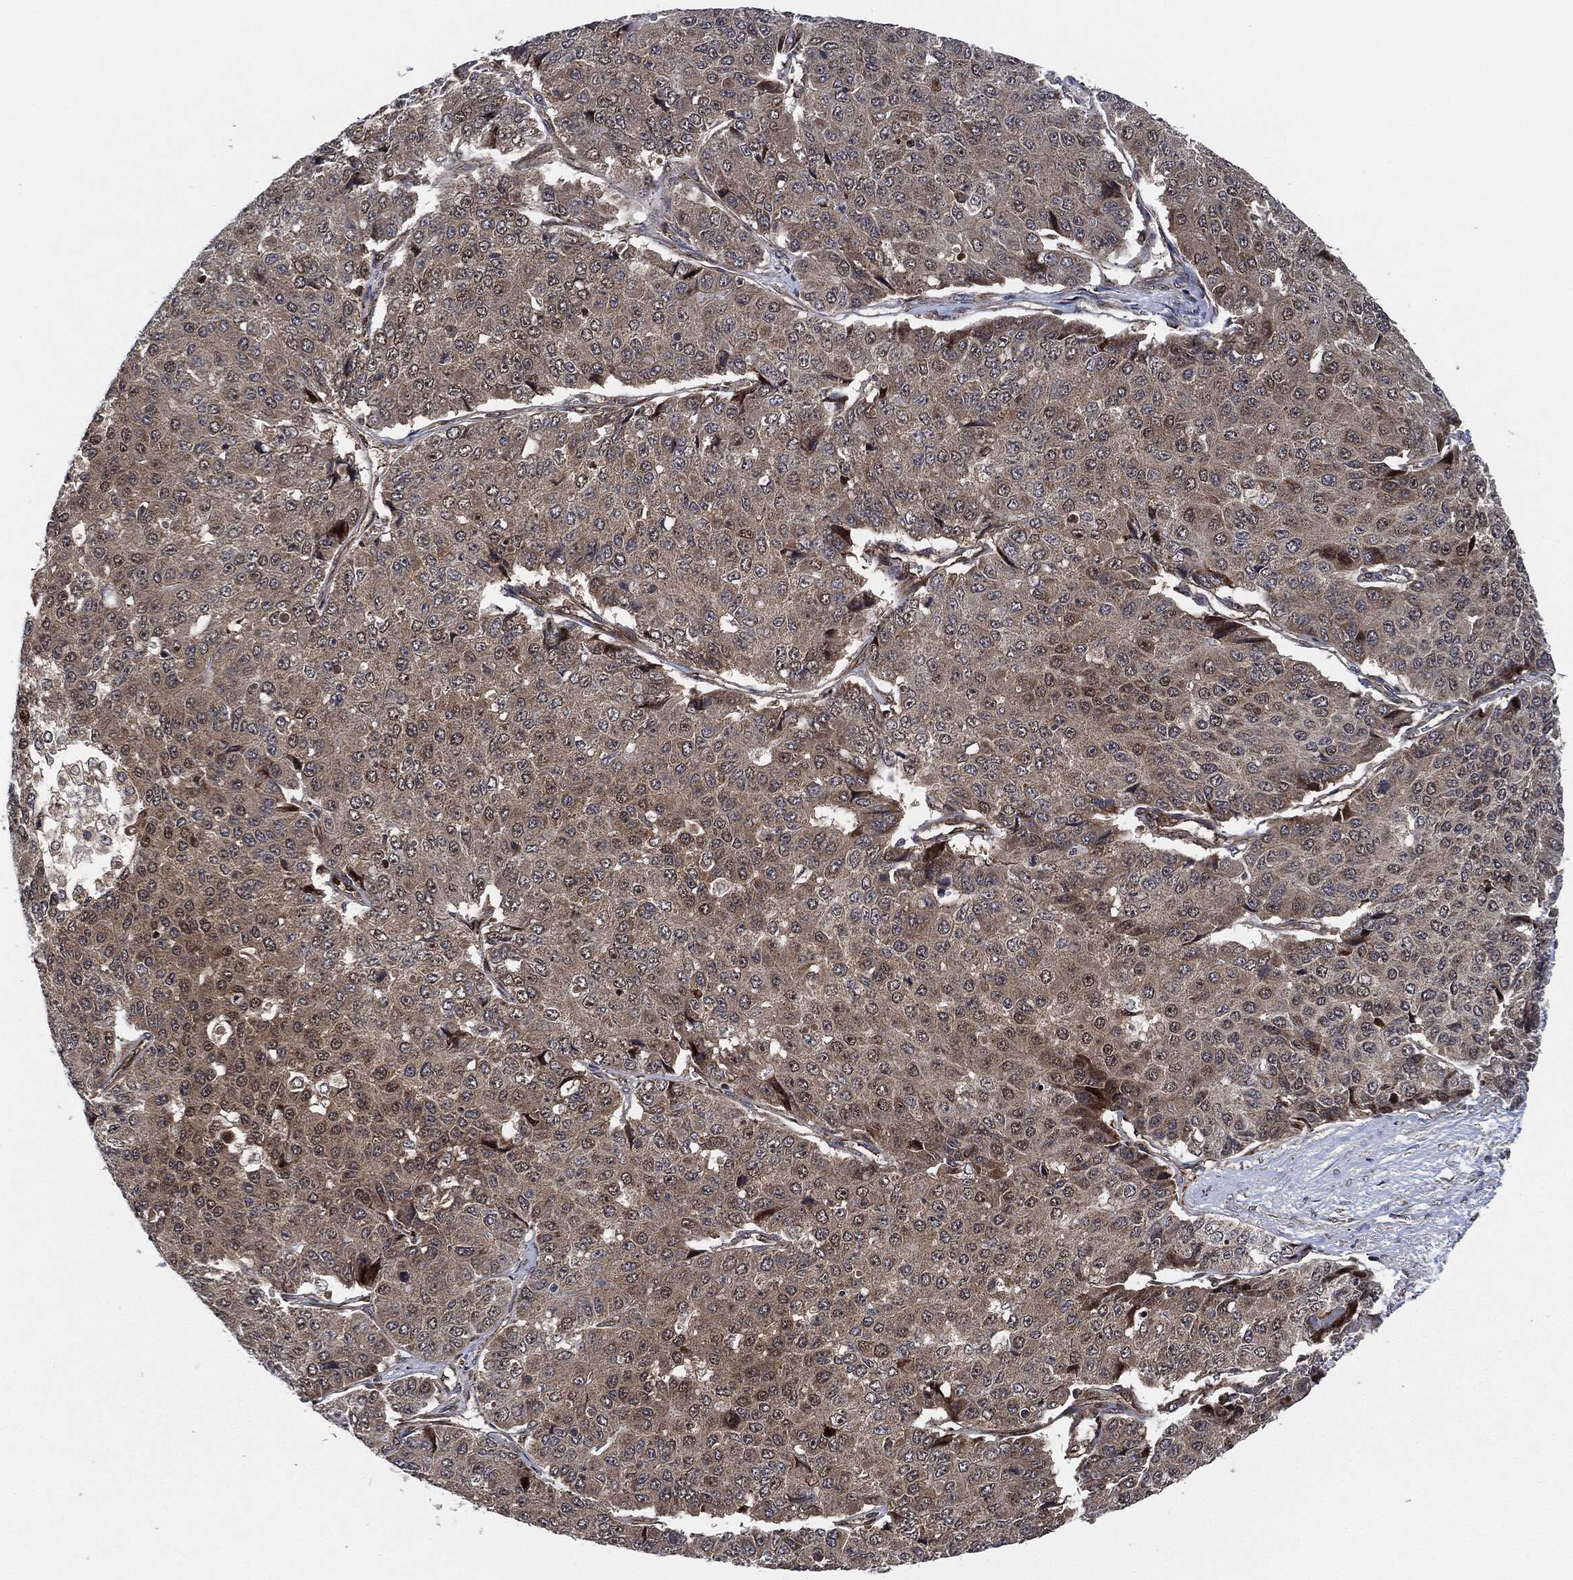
{"staining": {"intensity": "weak", "quantity": "<25%", "location": "cytoplasmic/membranous"}, "tissue": "pancreatic cancer", "cell_type": "Tumor cells", "image_type": "cancer", "snomed": [{"axis": "morphology", "description": "Normal tissue, NOS"}, {"axis": "morphology", "description": "Adenocarcinoma, NOS"}, {"axis": "topography", "description": "Pancreas"}, {"axis": "topography", "description": "Duodenum"}], "caption": "Pancreatic cancer was stained to show a protein in brown. There is no significant positivity in tumor cells. The staining was performed using DAB (3,3'-diaminobenzidine) to visualize the protein expression in brown, while the nuclei were stained in blue with hematoxylin (Magnification: 20x).", "gene": "RNASEL", "patient": {"sex": "male", "age": 50}}